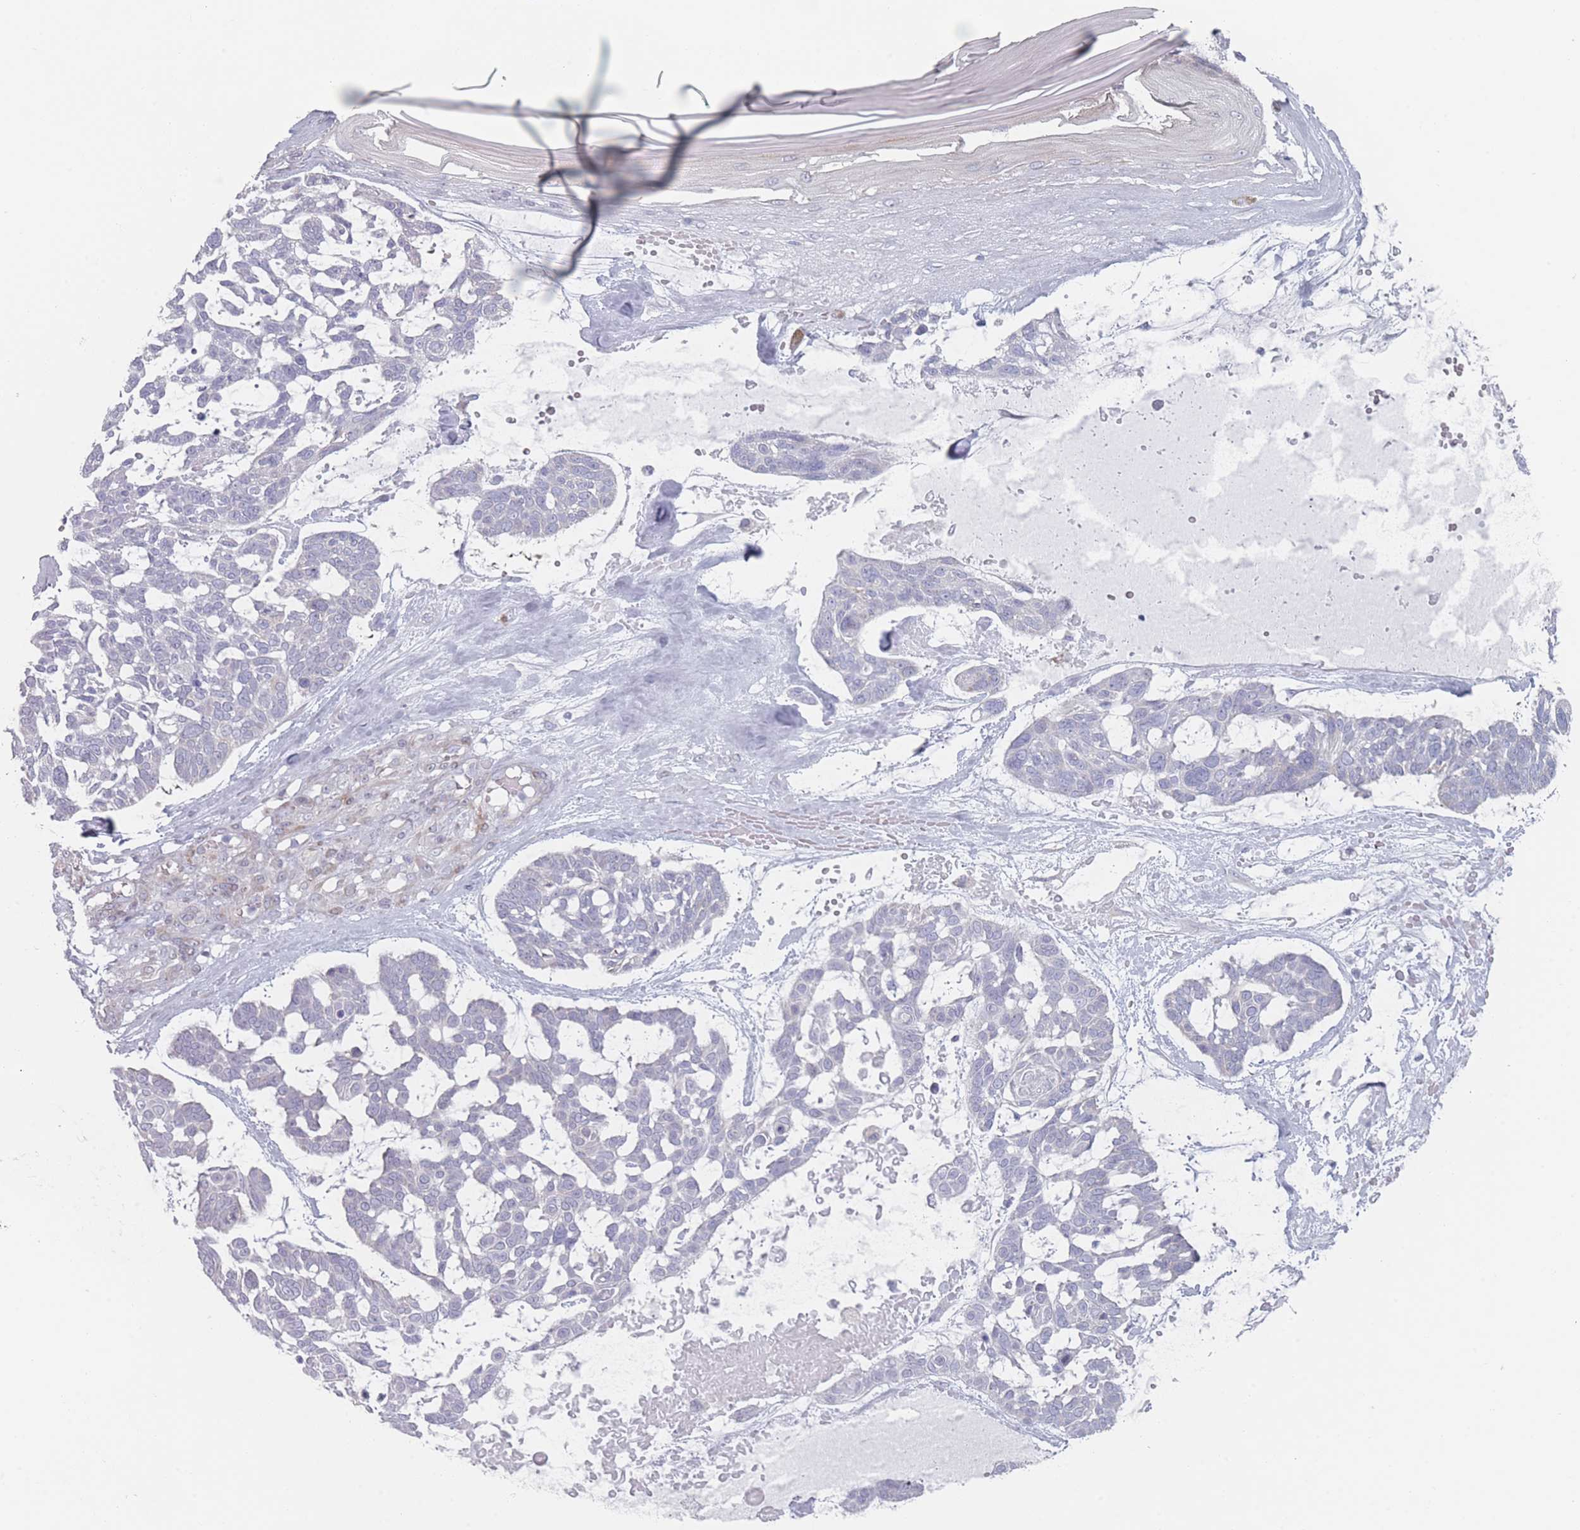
{"staining": {"intensity": "negative", "quantity": "none", "location": "none"}, "tissue": "skin cancer", "cell_type": "Tumor cells", "image_type": "cancer", "snomed": [{"axis": "morphology", "description": "Basal cell carcinoma"}, {"axis": "topography", "description": "Skin"}], "caption": "A histopathology image of human skin cancer (basal cell carcinoma) is negative for staining in tumor cells. (Stains: DAB IHC with hematoxylin counter stain, Microscopy: brightfield microscopy at high magnification).", "gene": "RNF4", "patient": {"sex": "male", "age": 88}}